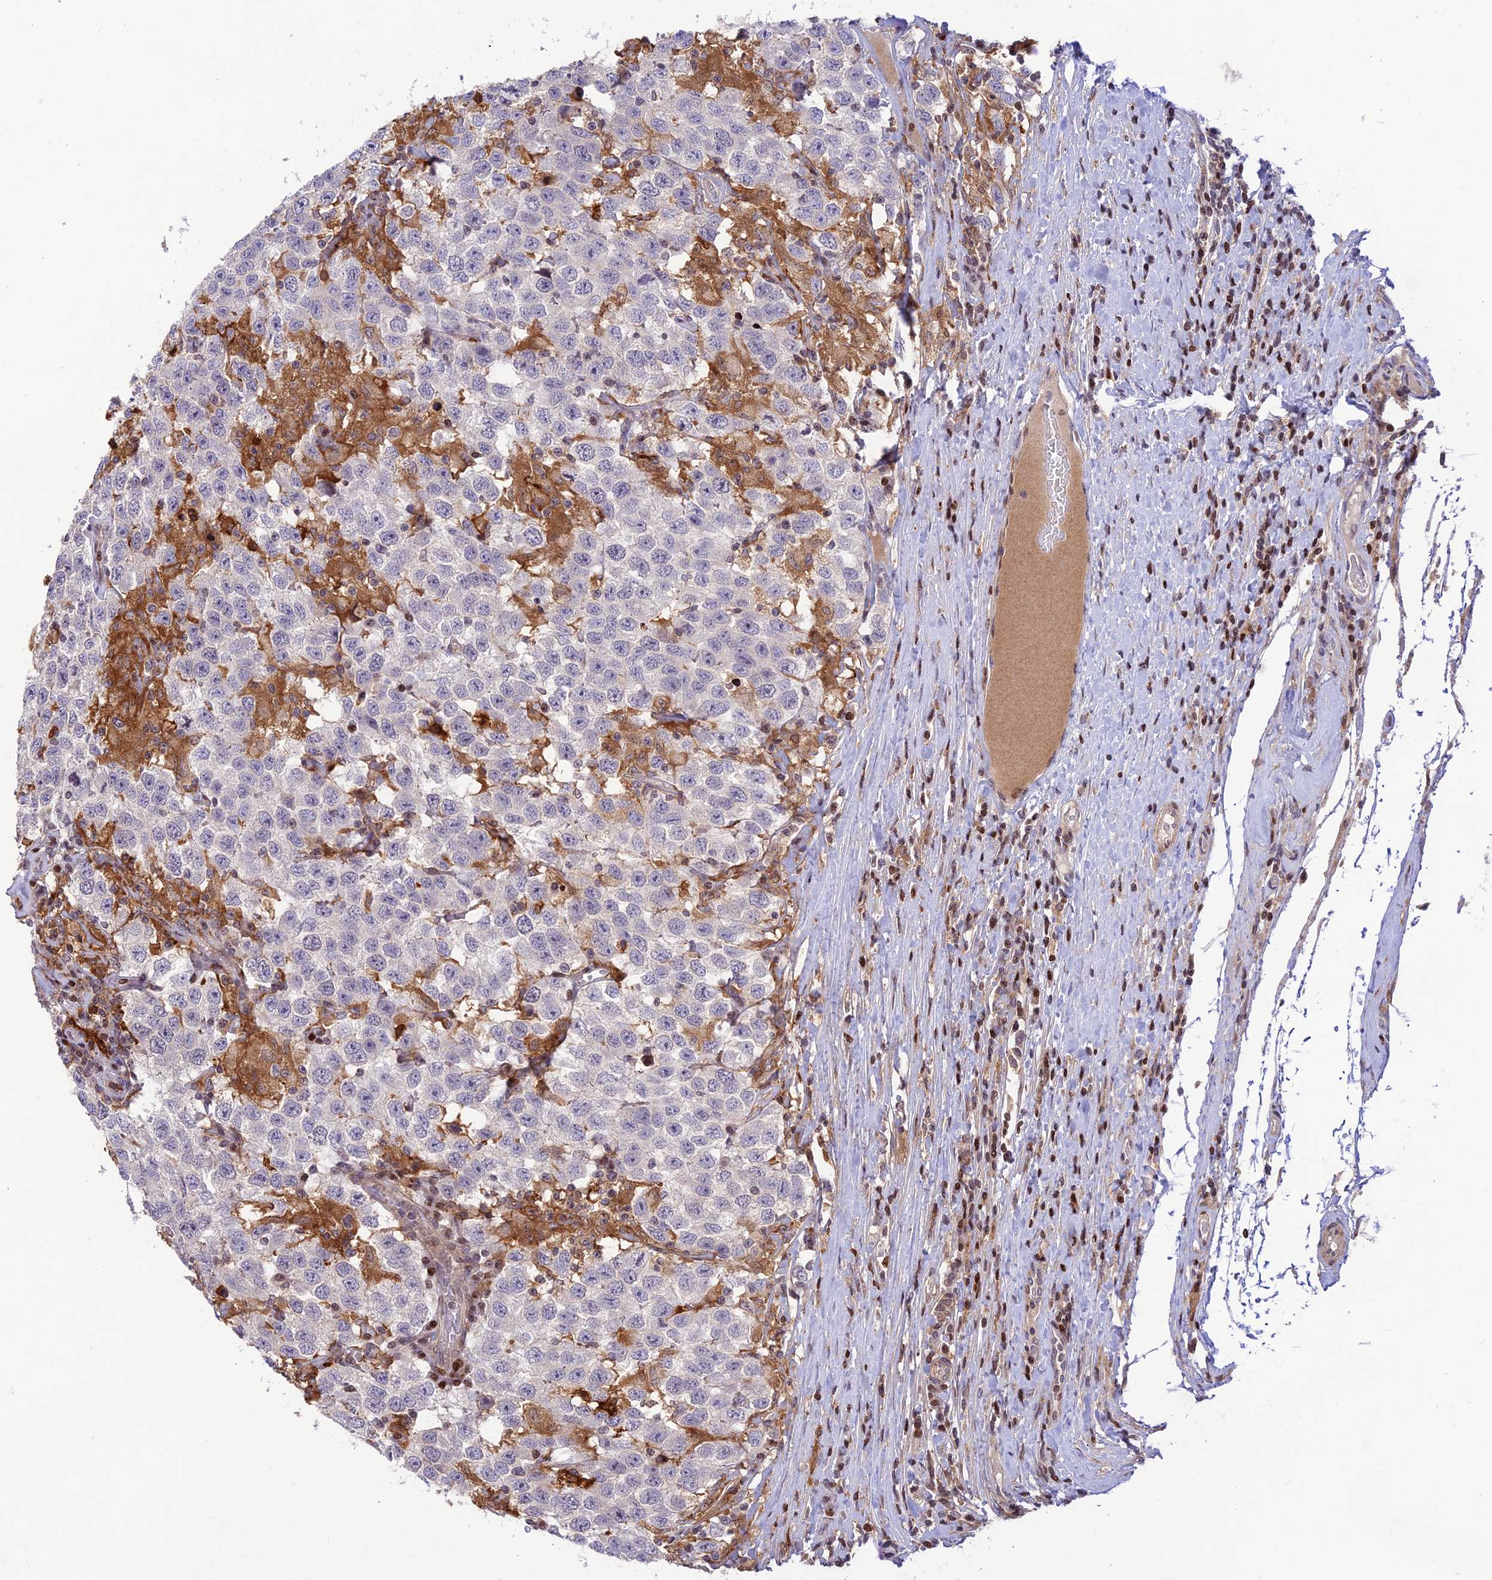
{"staining": {"intensity": "negative", "quantity": "none", "location": "none"}, "tissue": "testis cancer", "cell_type": "Tumor cells", "image_type": "cancer", "snomed": [{"axis": "morphology", "description": "Seminoma, NOS"}, {"axis": "topography", "description": "Testis"}], "caption": "A photomicrograph of testis cancer stained for a protein displays no brown staining in tumor cells.", "gene": "FAM186B", "patient": {"sex": "male", "age": 41}}